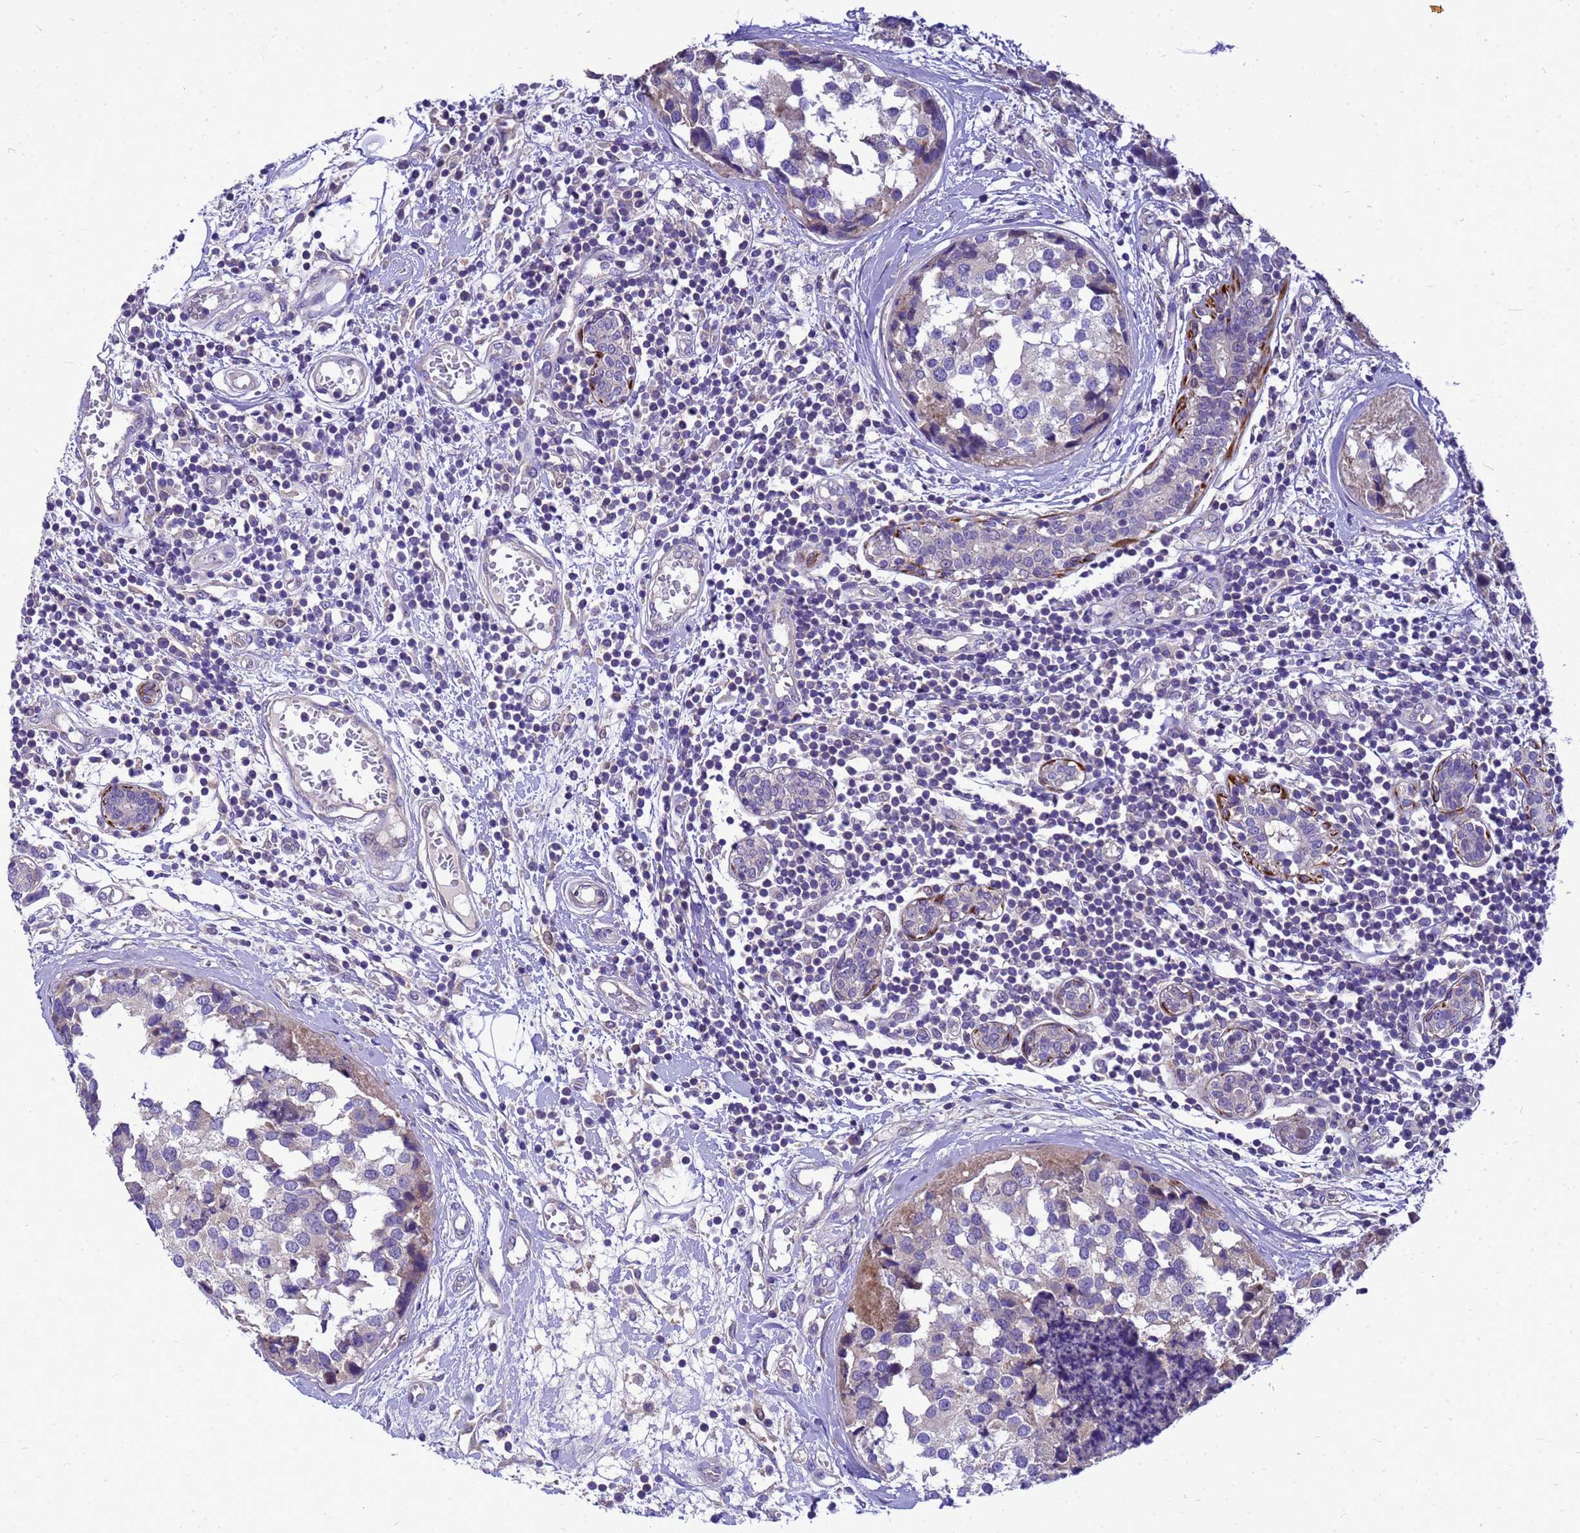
{"staining": {"intensity": "negative", "quantity": "none", "location": "none"}, "tissue": "breast cancer", "cell_type": "Tumor cells", "image_type": "cancer", "snomed": [{"axis": "morphology", "description": "Lobular carcinoma"}, {"axis": "topography", "description": "Breast"}], "caption": "This is a histopathology image of immunohistochemistry staining of breast lobular carcinoma, which shows no expression in tumor cells.", "gene": "POP7", "patient": {"sex": "female", "age": 59}}